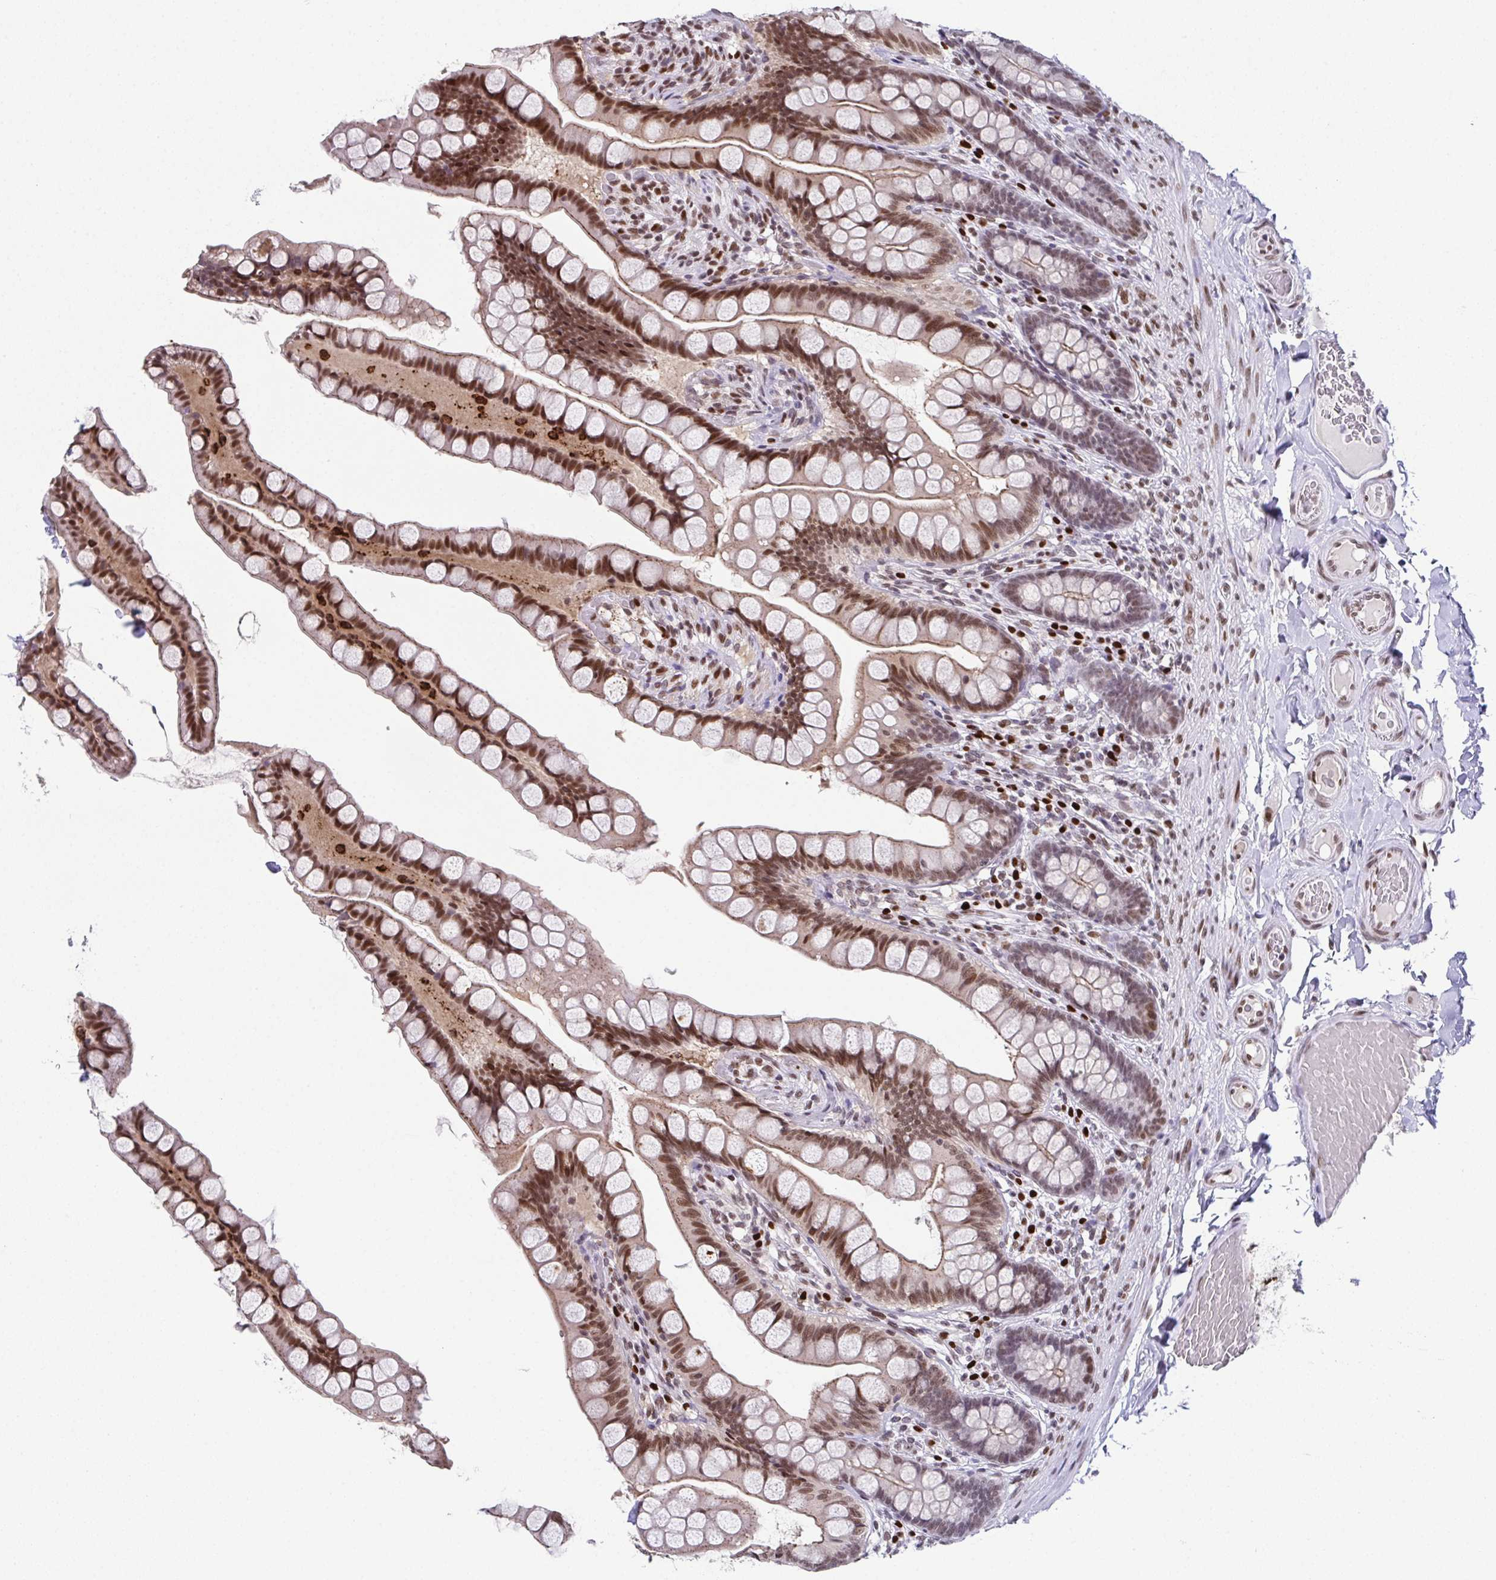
{"staining": {"intensity": "moderate", "quantity": ">75%", "location": "nuclear"}, "tissue": "small intestine", "cell_type": "Glandular cells", "image_type": "normal", "snomed": [{"axis": "morphology", "description": "Normal tissue, NOS"}, {"axis": "topography", "description": "Small intestine"}], "caption": "Small intestine stained with immunohistochemistry demonstrates moderate nuclear expression in about >75% of glandular cells.", "gene": "RB1", "patient": {"sex": "male", "age": 70}}